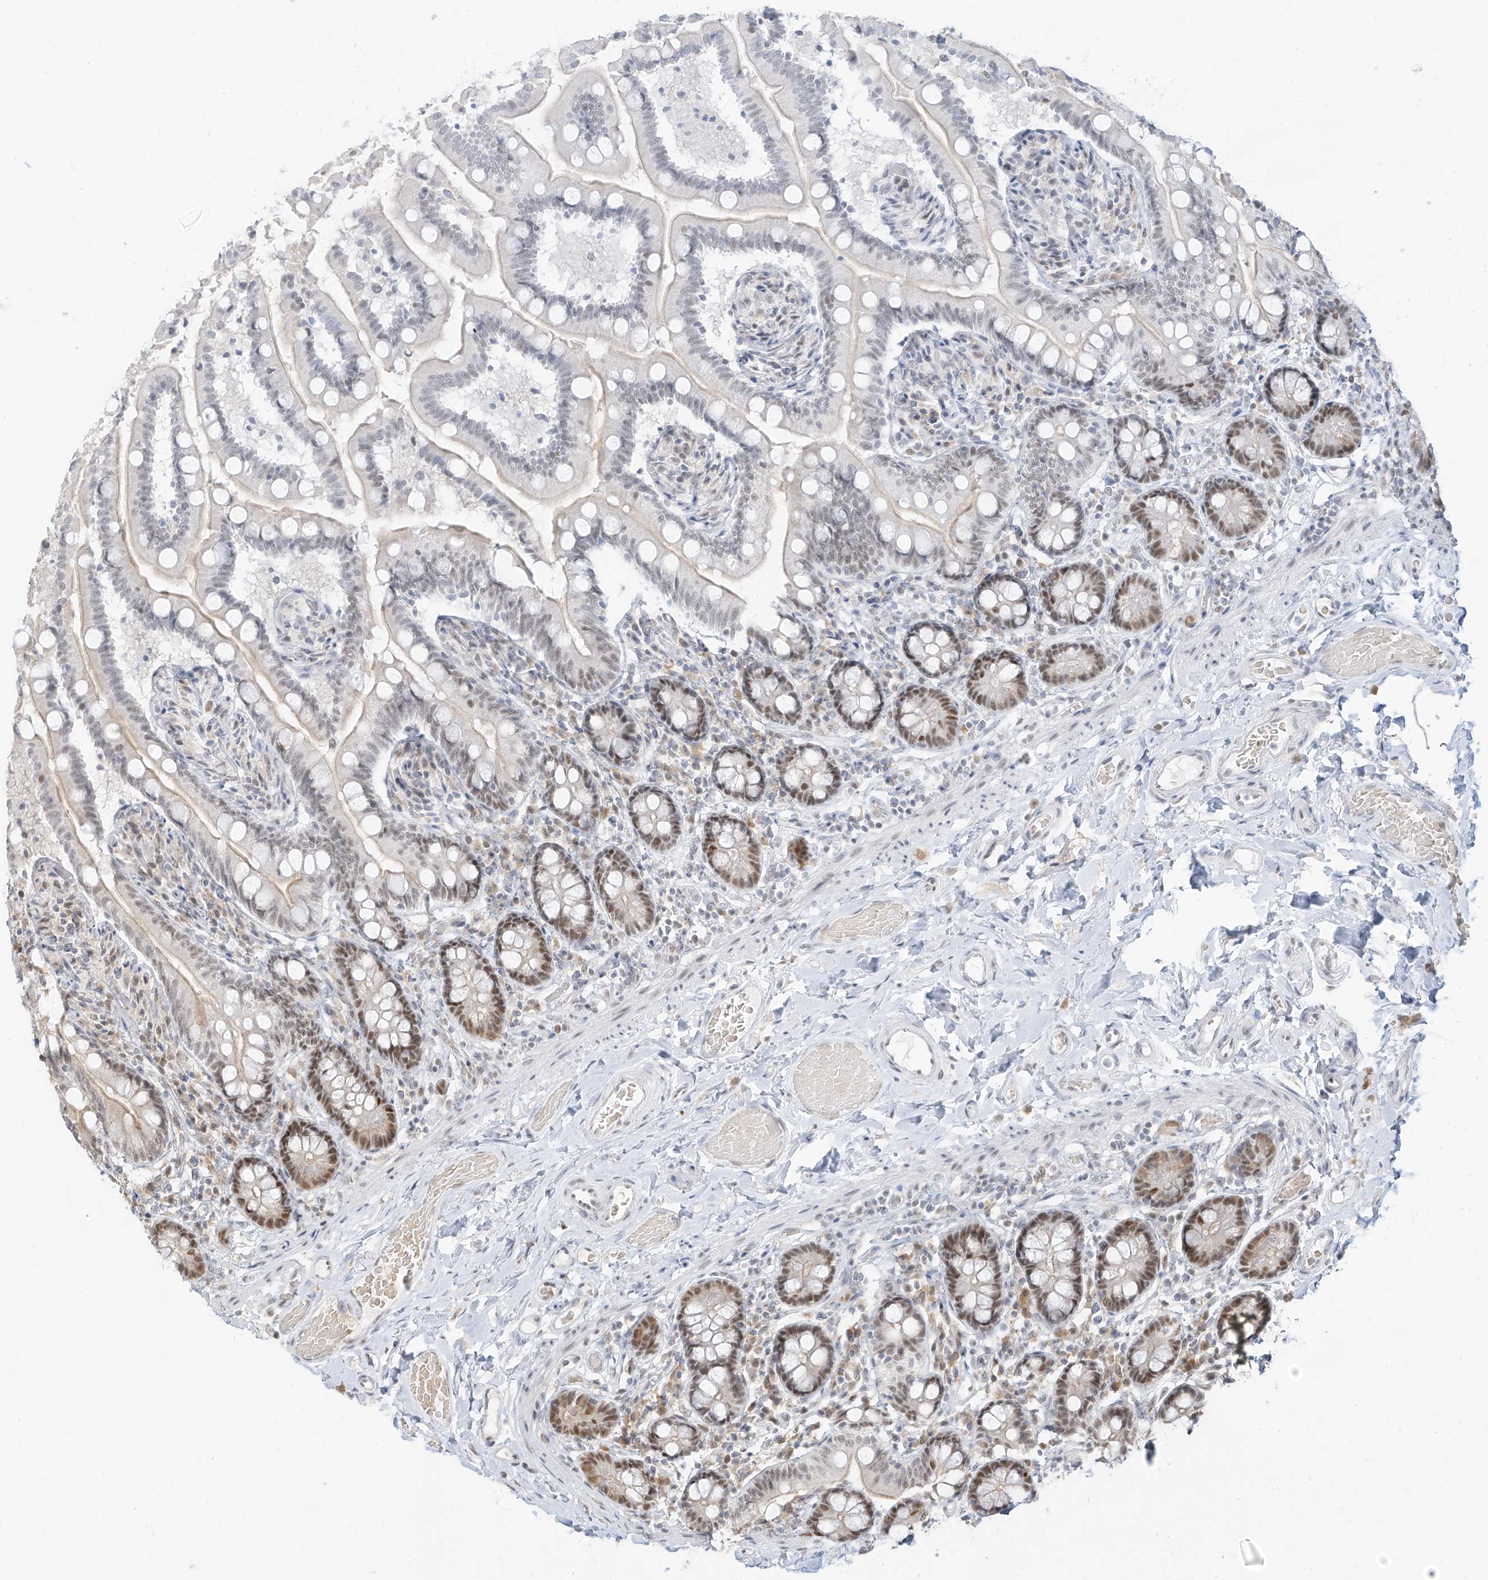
{"staining": {"intensity": "moderate", "quantity": "25%-75%", "location": "nuclear"}, "tissue": "small intestine", "cell_type": "Glandular cells", "image_type": "normal", "snomed": [{"axis": "morphology", "description": "Normal tissue, NOS"}, {"axis": "topography", "description": "Small intestine"}], "caption": "DAB immunohistochemical staining of benign small intestine demonstrates moderate nuclear protein expression in about 25%-75% of glandular cells.", "gene": "ZMYM2", "patient": {"sex": "female", "age": 64}}